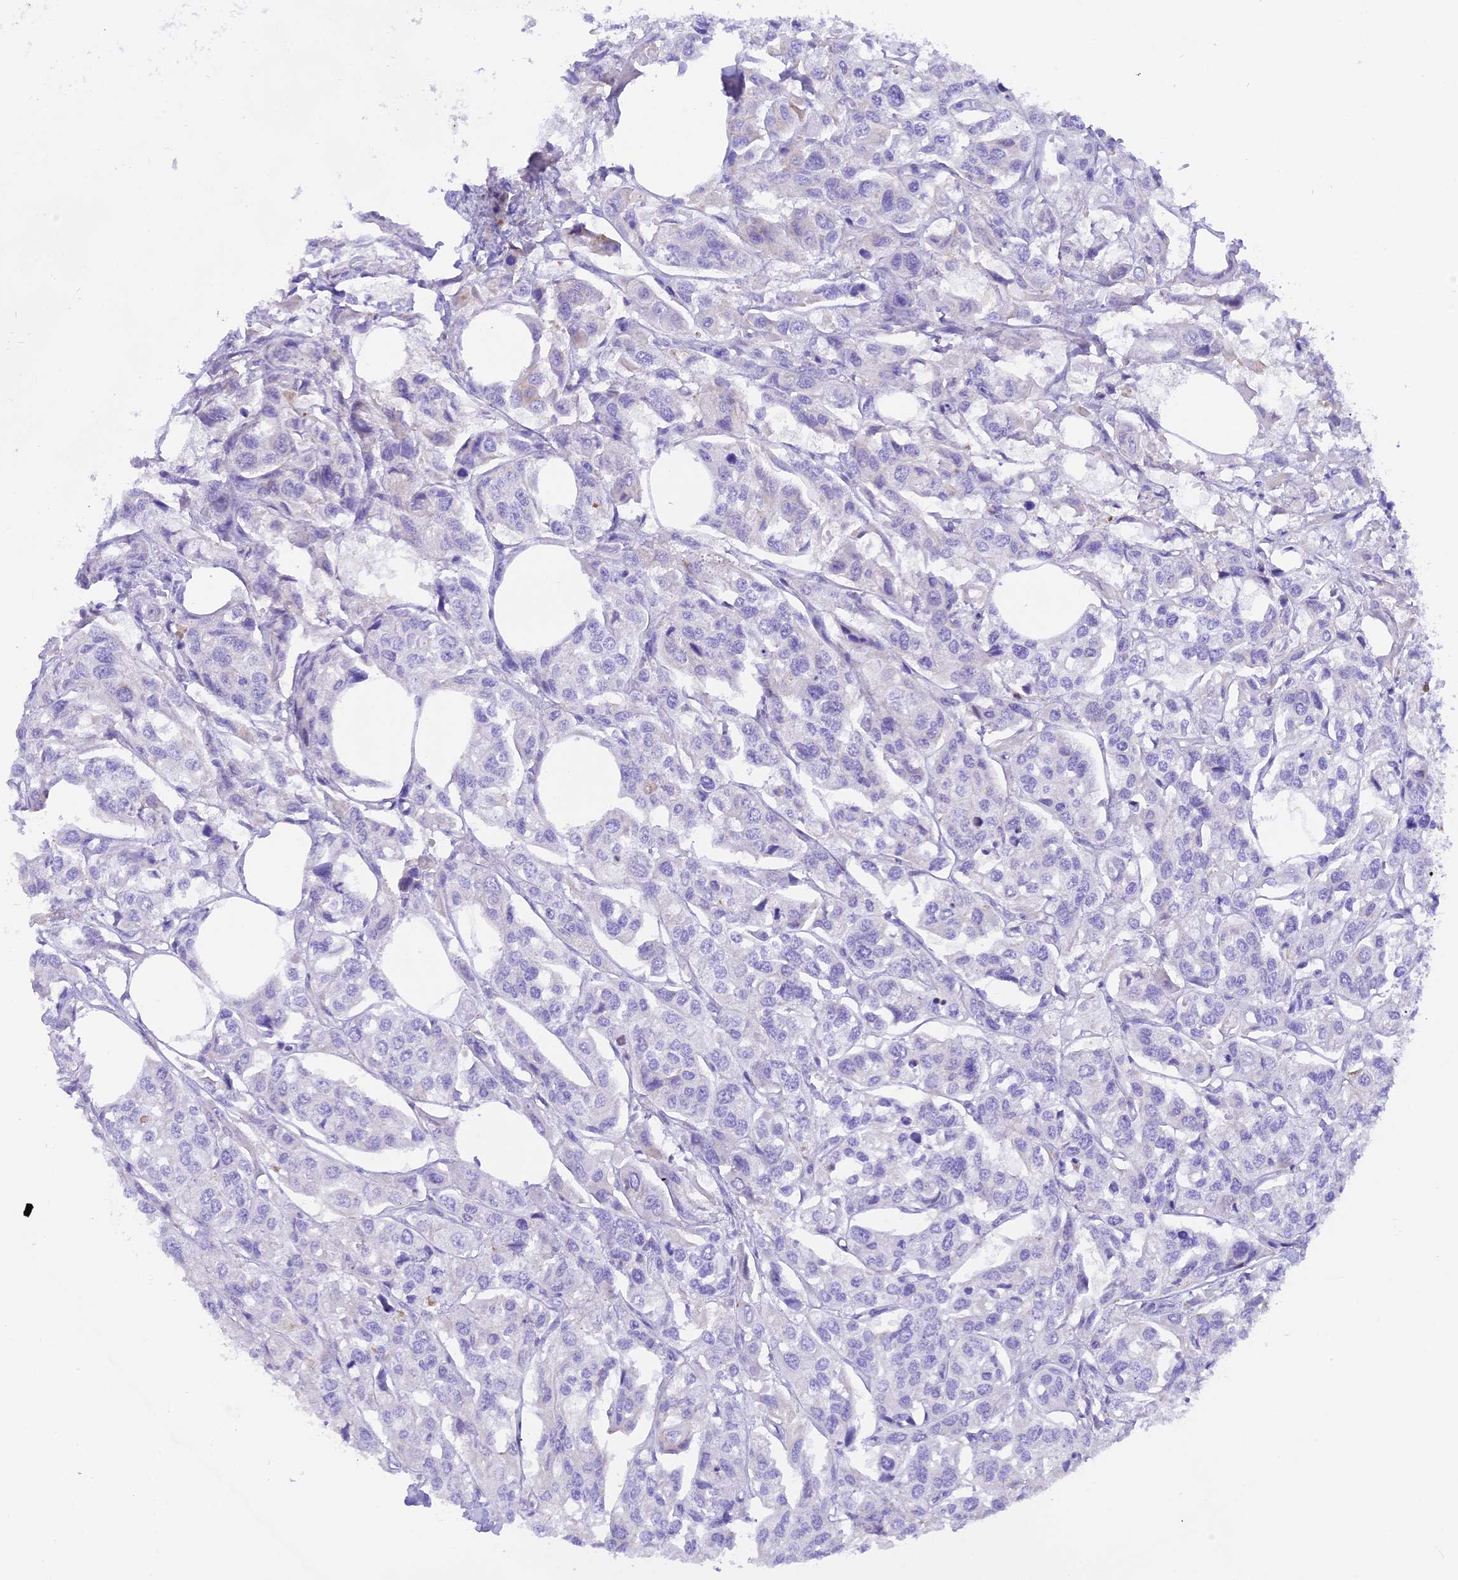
{"staining": {"intensity": "negative", "quantity": "none", "location": "none"}, "tissue": "urothelial cancer", "cell_type": "Tumor cells", "image_type": "cancer", "snomed": [{"axis": "morphology", "description": "Urothelial carcinoma, High grade"}, {"axis": "topography", "description": "Urinary bladder"}], "caption": "The micrograph exhibits no significant expression in tumor cells of urothelial cancer.", "gene": "COL6A5", "patient": {"sex": "male", "age": 67}}